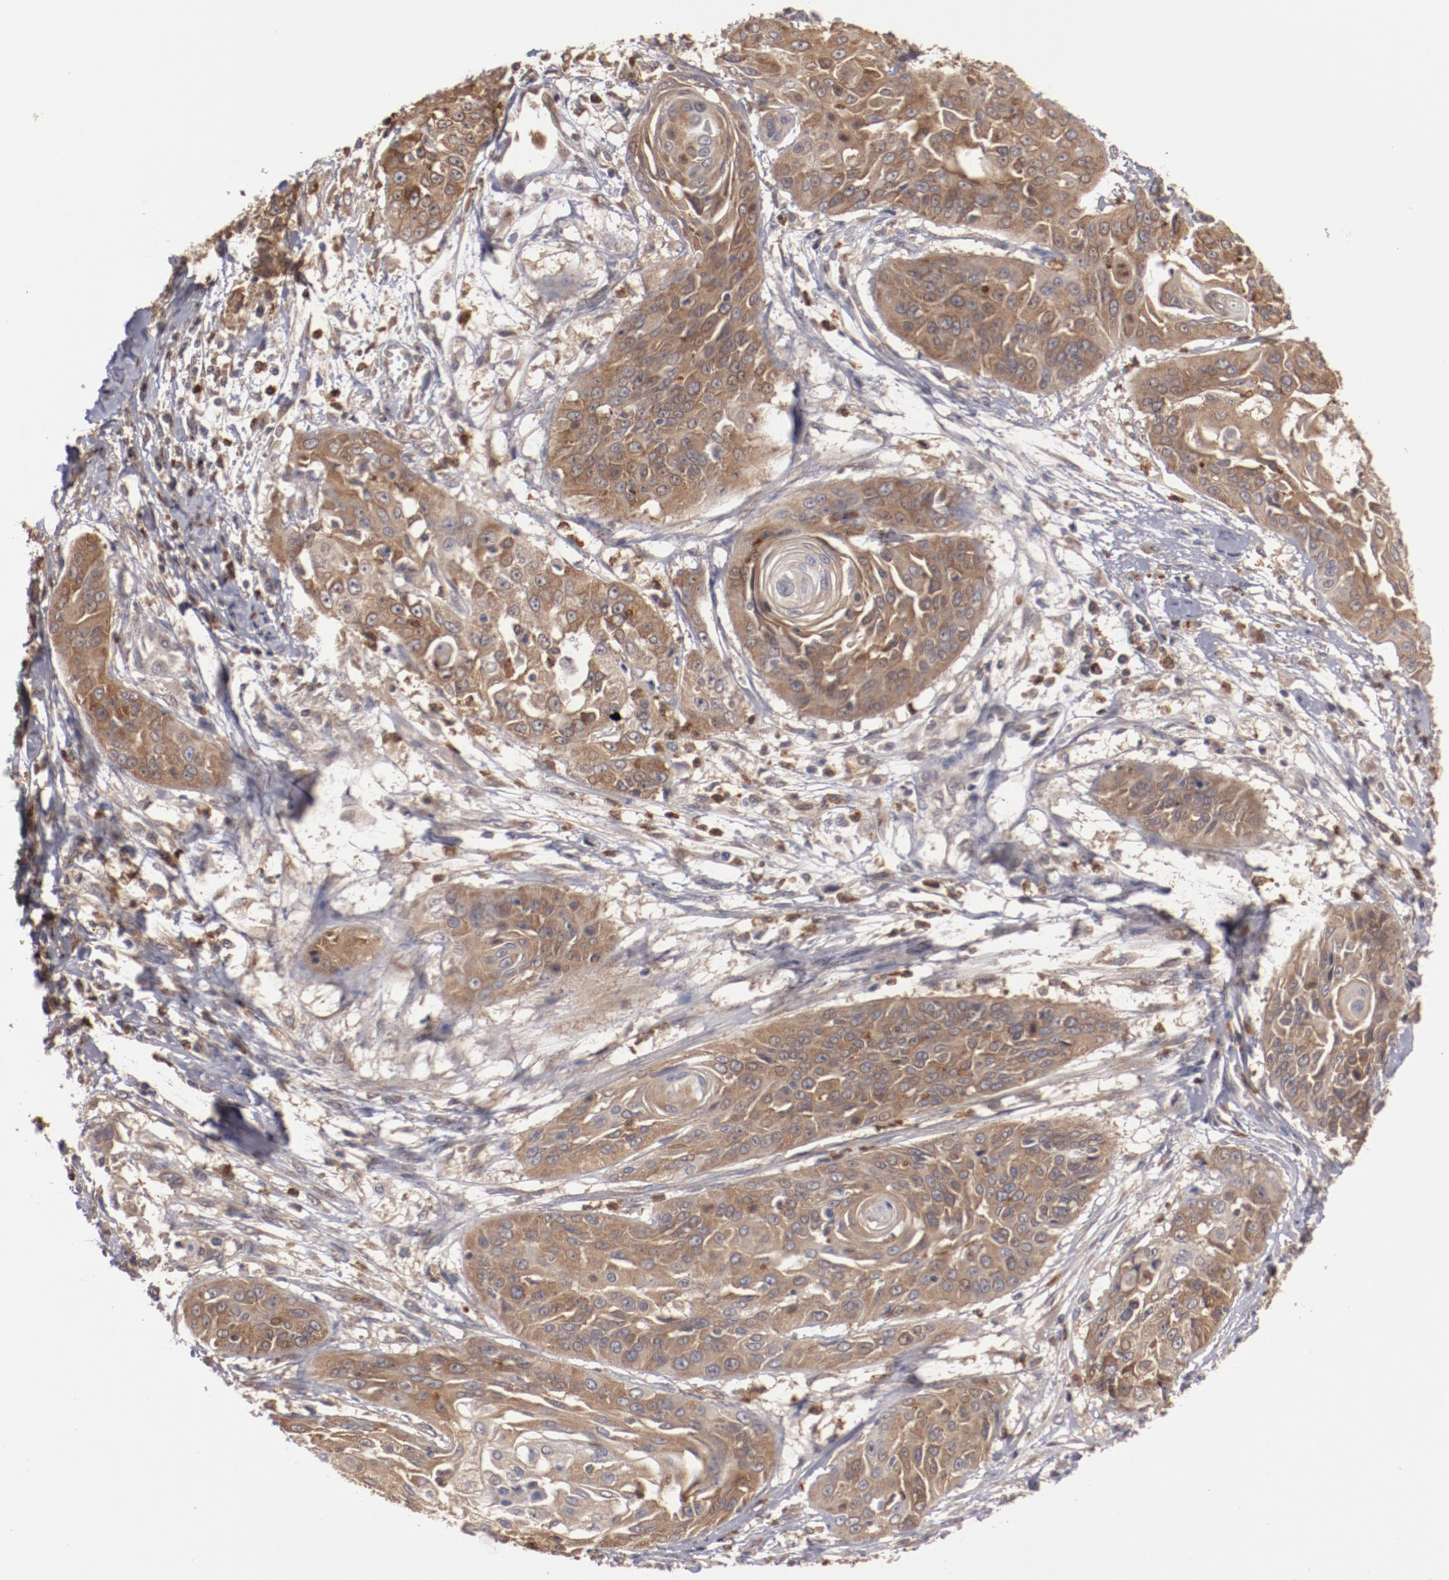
{"staining": {"intensity": "moderate", "quantity": ">75%", "location": "cytoplasmic/membranous"}, "tissue": "cervical cancer", "cell_type": "Tumor cells", "image_type": "cancer", "snomed": [{"axis": "morphology", "description": "Squamous cell carcinoma, NOS"}, {"axis": "topography", "description": "Cervix"}], "caption": "High-magnification brightfield microscopy of cervical cancer (squamous cell carcinoma) stained with DAB (brown) and counterstained with hematoxylin (blue). tumor cells exhibit moderate cytoplasmic/membranous positivity is identified in about>75% of cells. (Stains: DAB (3,3'-diaminobenzidine) in brown, nuclei in blue, Microscopy: brightfield microscopy at high magnification).", "gene": "SERPINA7", "patient": {"sex": "female", "age": 64}}